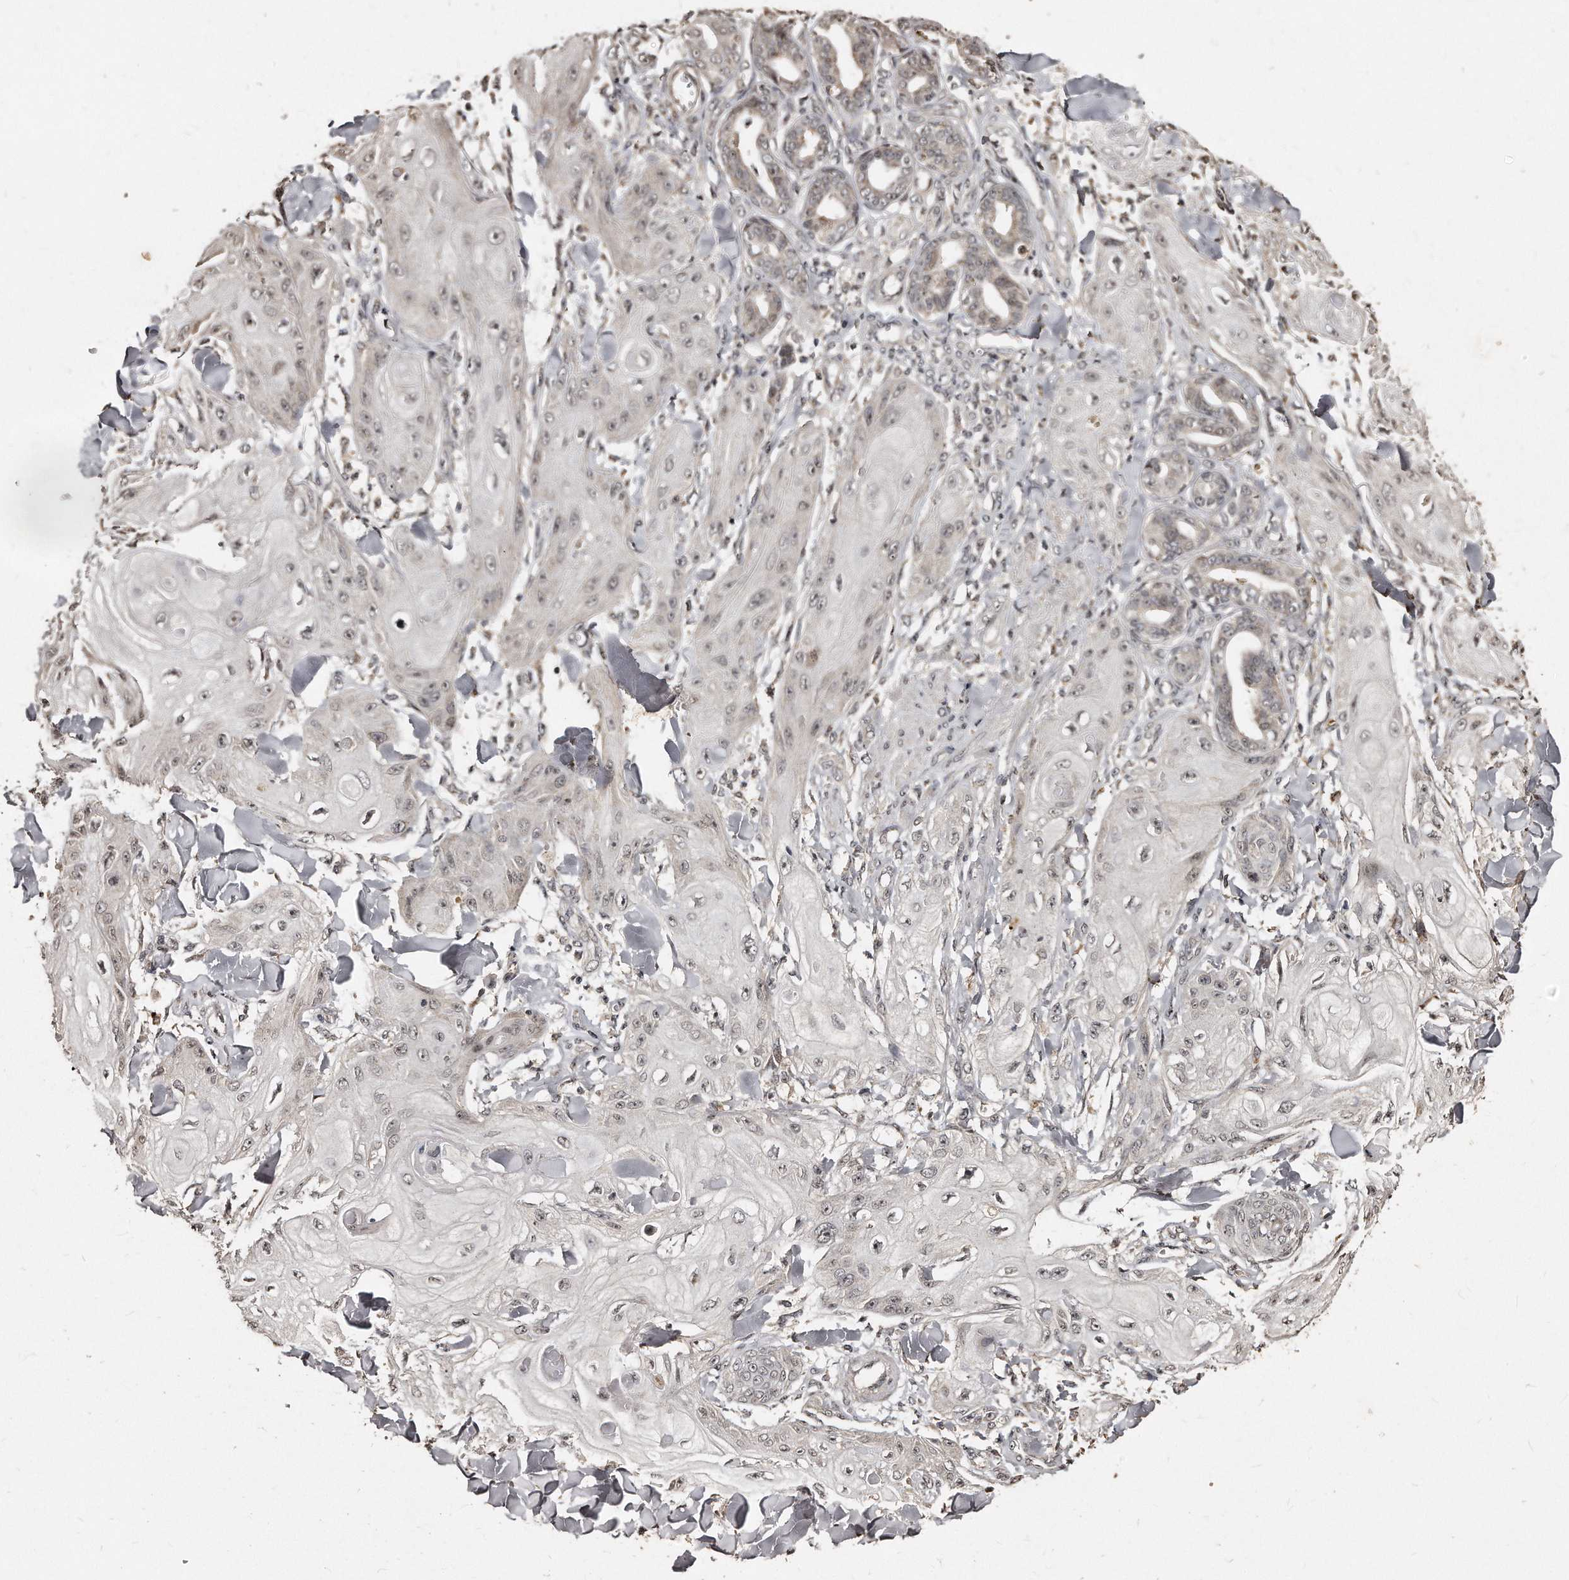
{"staining": {"intensity": "weak", "quantity": "<25%", "location": "nuclear"}, "tissue": "skin cancer", "cell_type": "Tumor cells", "image_type": "cancer", "snomed": [{"axis": "morphology", "description": "Squamous cell carcinoma, NOS"}, {"axis": "topography", "description": "Skin"}], "caption": "Immunohistochemical staining of skin squamous cell carcinoma demonstrates no significant positivity in tumor cells. (DAB immunohistochemistry visualized using brightfield microscopy, high magnification).", "gene": "TSHR", "patient": {"sex": "male", "age": 74}}